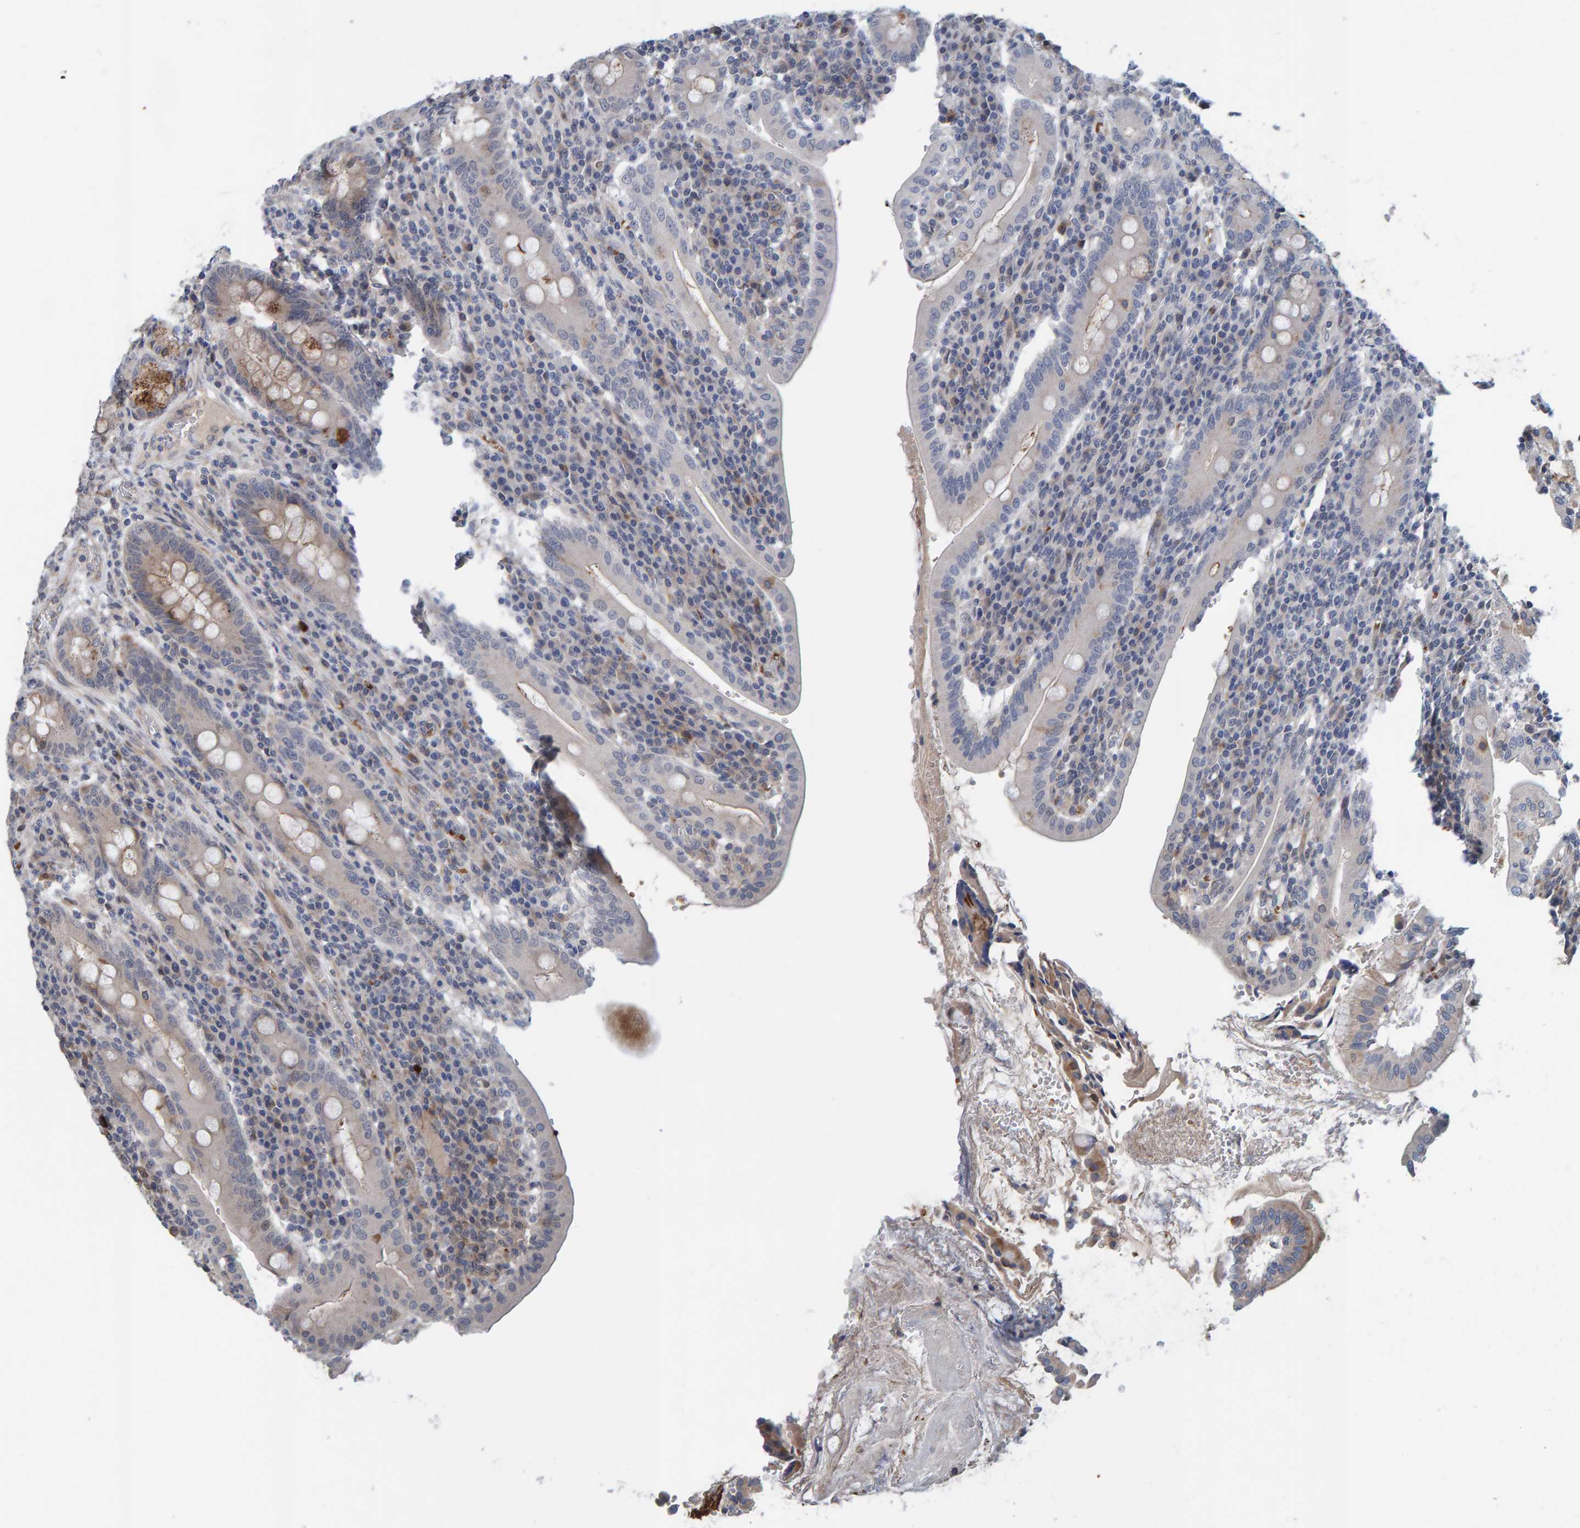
{"staining": {"intensity": "strong", "quantity": "25%-75%", "location": "cytoplasmic/membranous"}, "tissue": "duodenum", "cell_type": "Glandular cells", "image_type": "normal", "snomed": [{"axis": "morphology", "description": "Normal tissue, NOS"}, {"axis": "morphology", "description": "Adenocarcinoma, NOS"}, {"axis": "topography", "description": "Pancreas"}, {"axis": "topography", "description": "Duodenum"}], "caption": "Protein analysis of benign duodenum exhibits strong cytoplasmic/membranous staining in approximately 25%-75% of glandular cells.", "gene": "MFSD6L", "patient": {"sex": "male", "age": 50}}